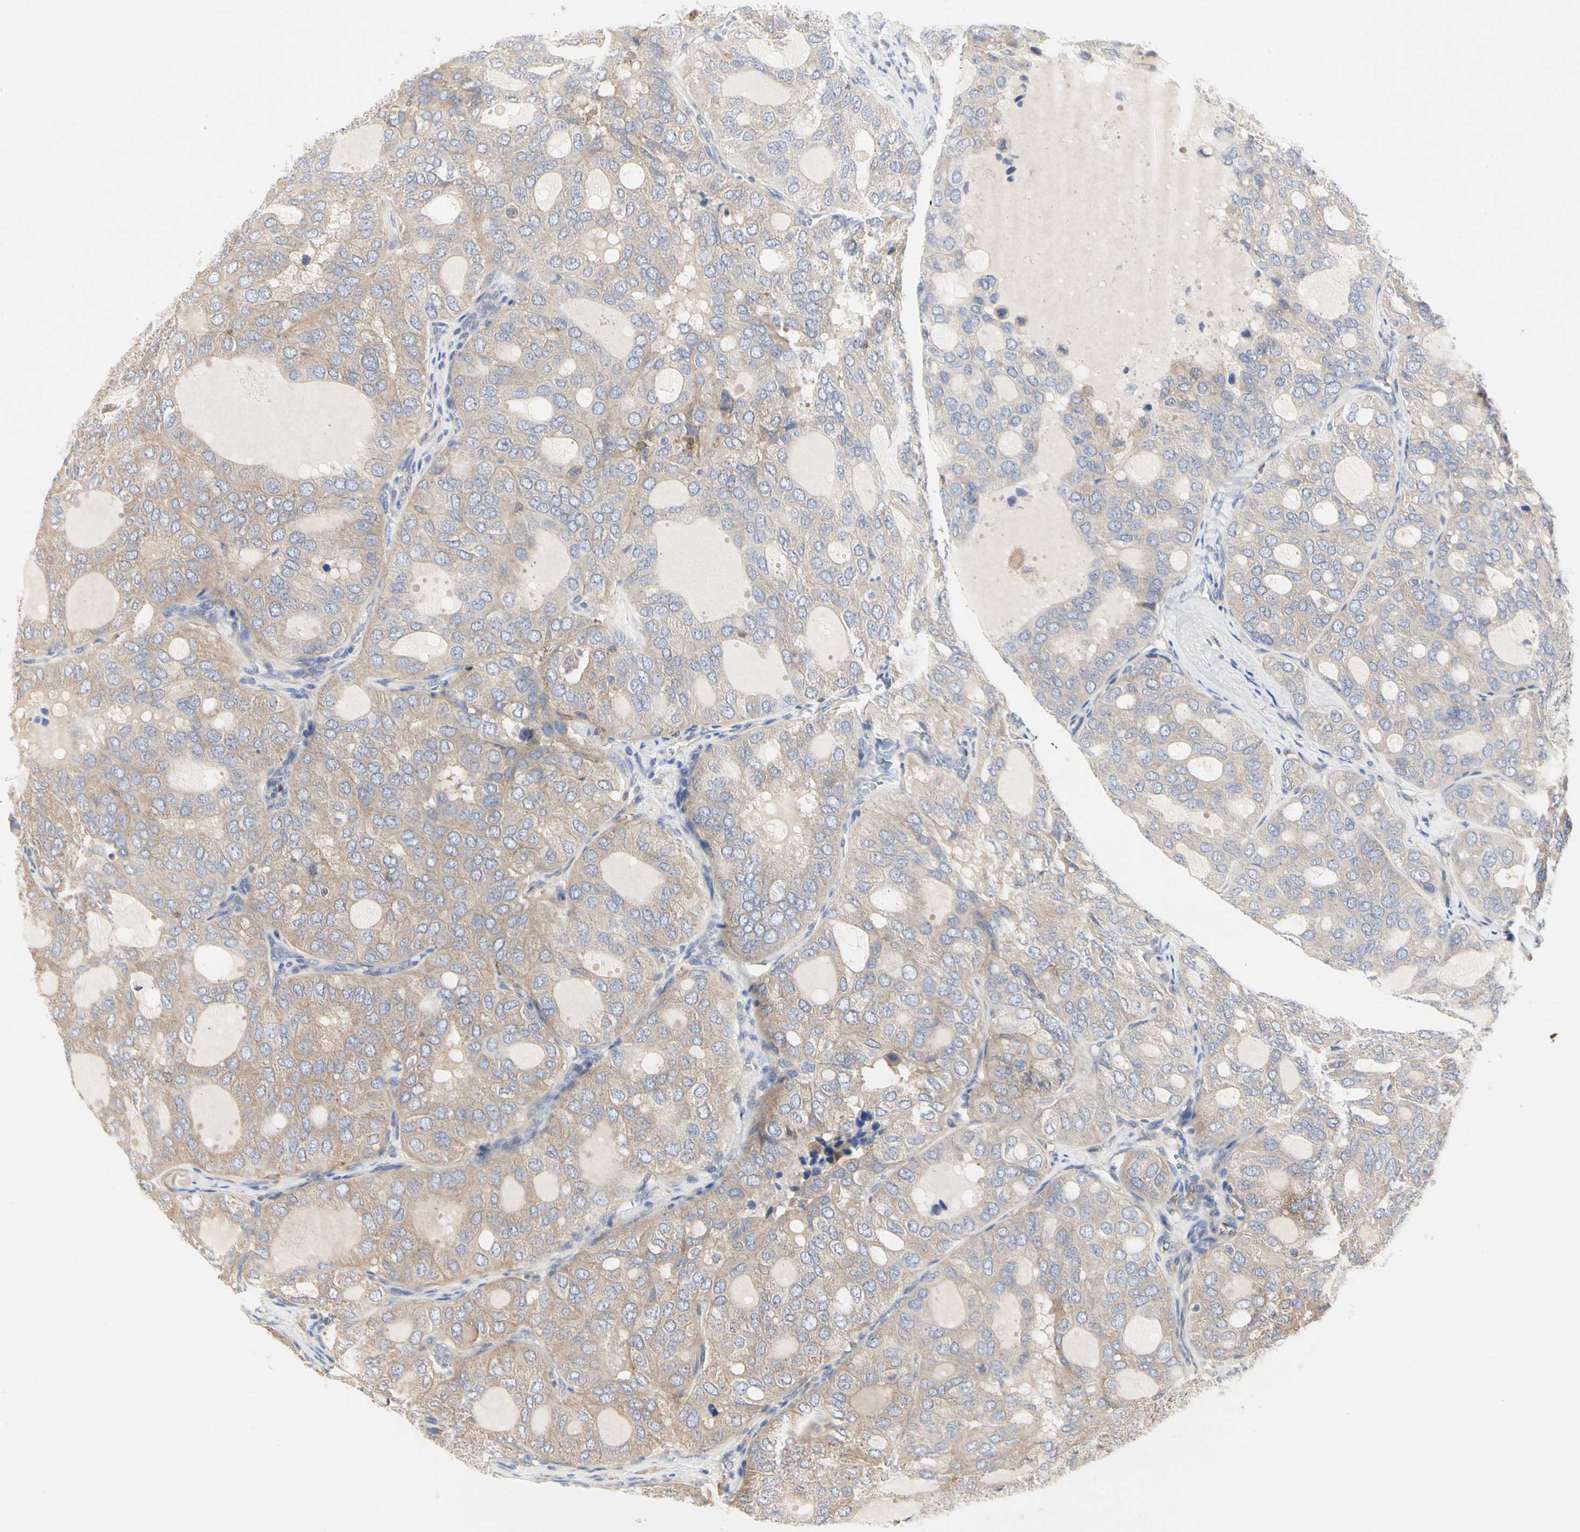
{"staining": {"intensity": "weak", "quantity": ">75%", "location": "cytoplasmic/membranous"}, "tissue": "thyroid cancer", "cell_type": "Tumor cells", "image_type": "cancer", "snomed": [{"axis": "morphology", "description": "Follicular adenoma carcinoma, NOS"}, {"axis": "topography", "description": "Thyroid gland"}], "caption": "DAB (3,3'-diaminobenzidine) immunohistochemical staining of human thyroid cancer (follicular adenoma carcinoma) reveals weak cytoplasmic/membranous protein staining in about >75% of tumor cells. Using DAB (brown) and hematoxylin (blue) stains, captured at high magnification using brightfield microscopy.", "gene": "C3orf52", "patient": {"sex": "male", "age": 75}}